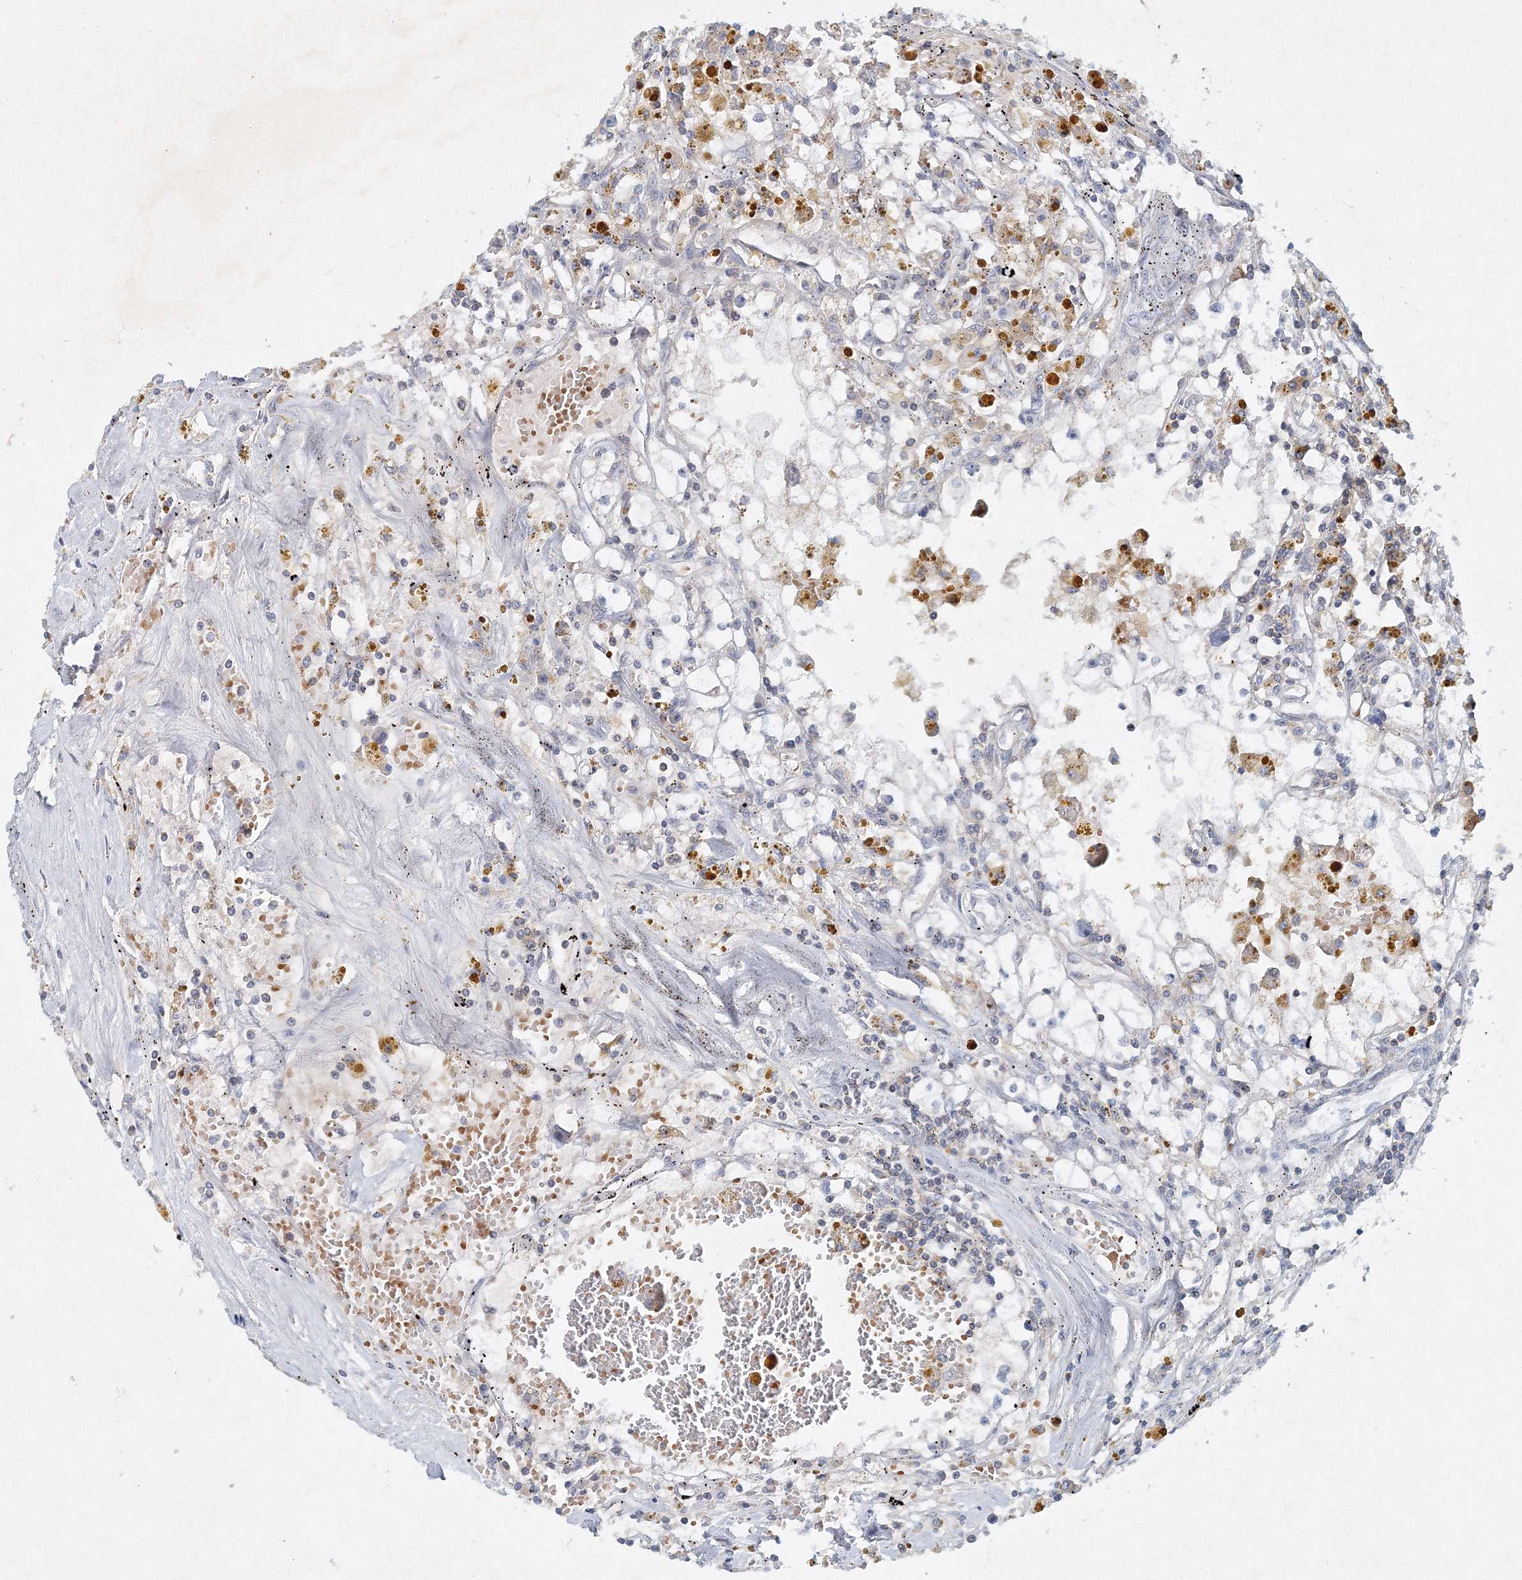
{"staining": {"intensity": "negative", "quantity": "none", "location": "none"}, "tissue": "renal cancer", "cell_type": "Tumor cells", "image_type": "cancer", "snomed": [{"axis": "morphology", "description": "Adenocarcinoma, NOS"}, {"axis": "topography", "description": "Kidney"}], "caption": "Micrograph shows no significant protein staining in tumor cells of adenocarcinoma (renal).", "gene": "SH3BP5", "patient": {"sex": "male", "age": 56}}